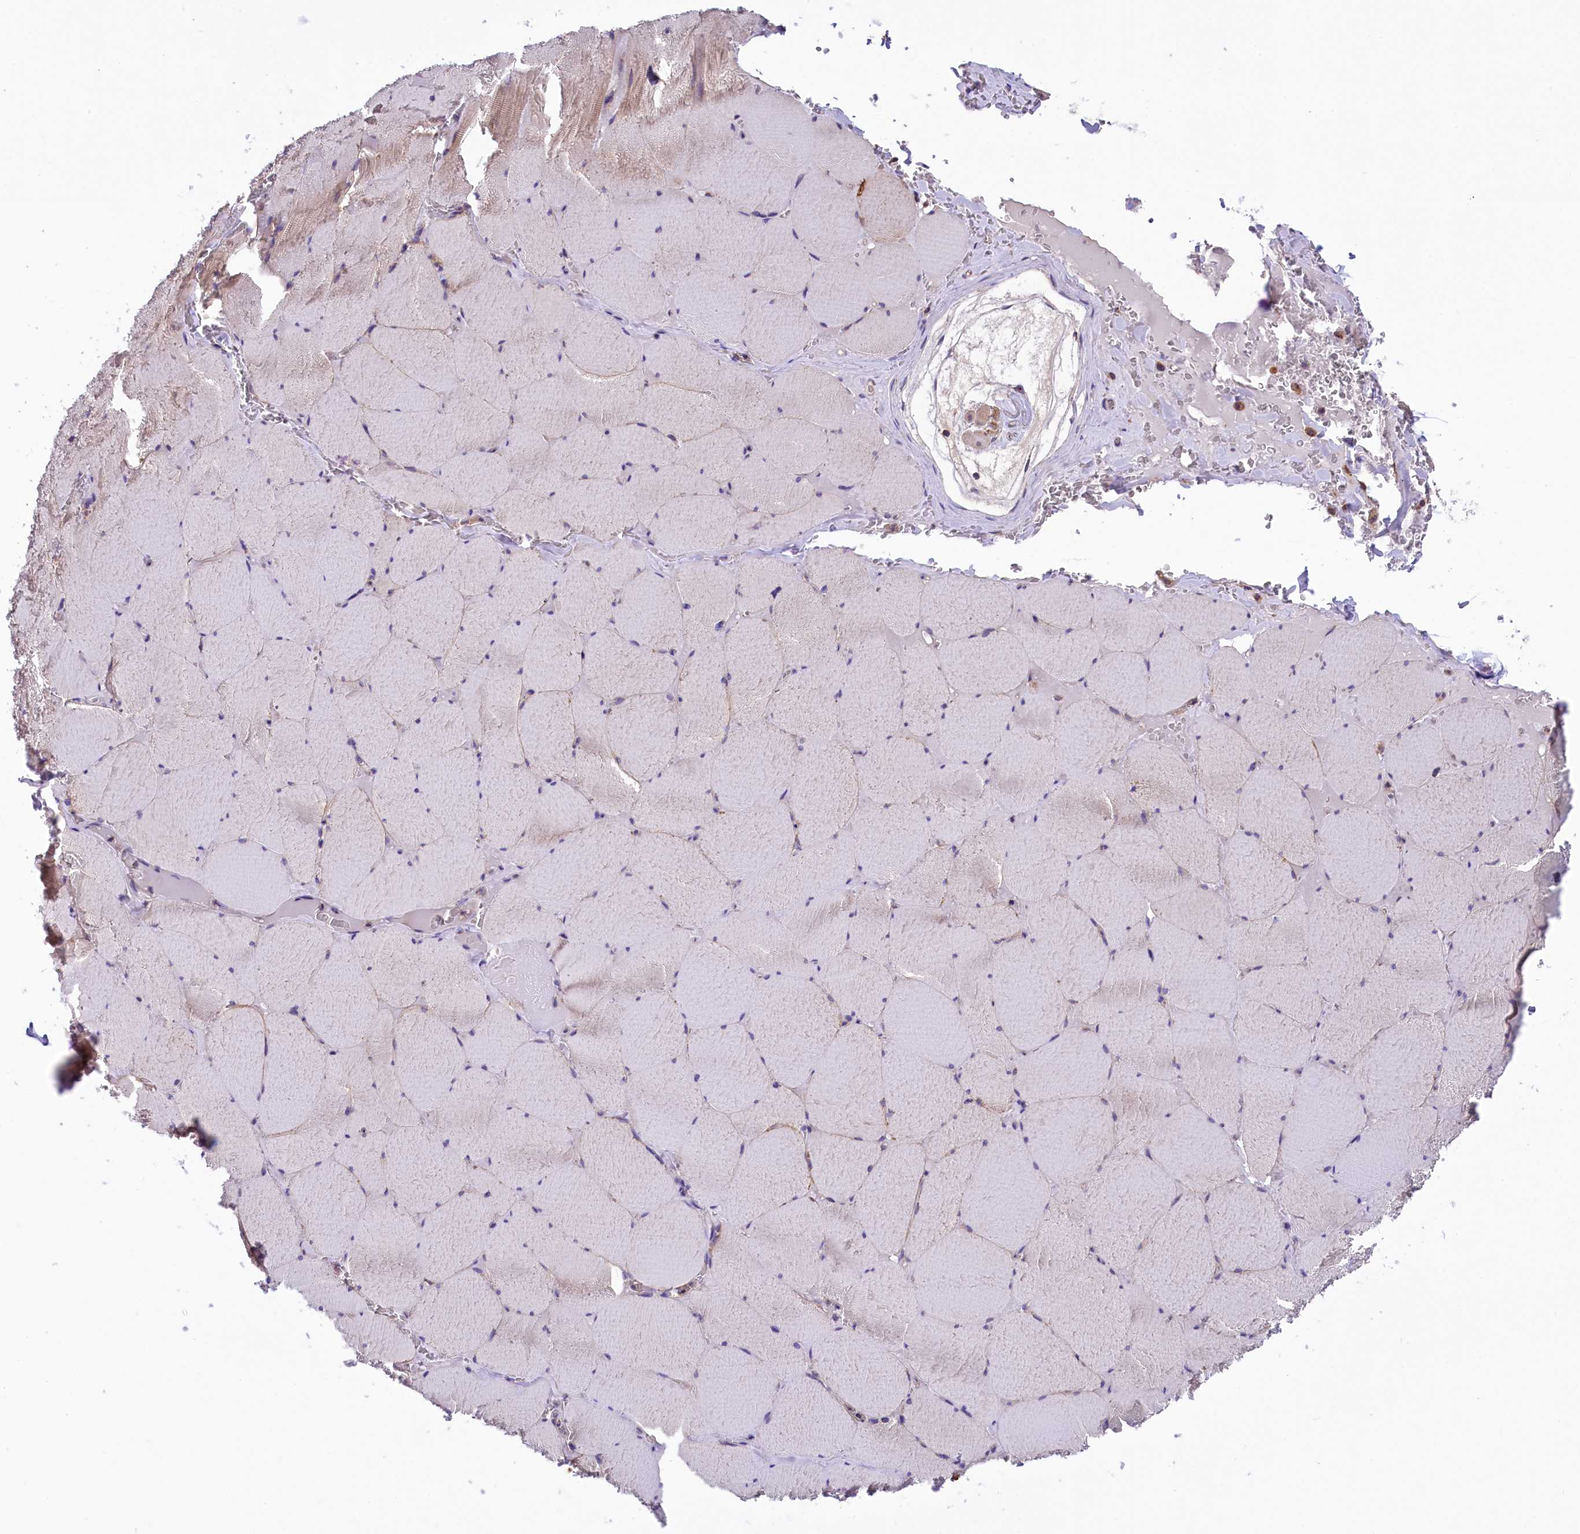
{"staining": {"intensity": "weak", "quantity": "25%-75%", "location": "cytoplasmic/membranous"}, "tissue": "skeletal muscle", "cell_type": "Myocytes", "image_type": "normal", "snomed": [{"axis": "morphology", "description": "Normal tissue, NOS"}, {"axis": "topography", "description": "Skeletal muscle"}, {"axis": "topography", "description": "Head-Neck"}], "caption": "Approximately 25%-75% of myocytes in normal human skeletal muscle reveal weak cytoplasmic/membranous protein positivity as visualized by brown immunohistochemical staining.", "gene": "DNAJB9", "patient": {"sex": "male", "age": 66}}